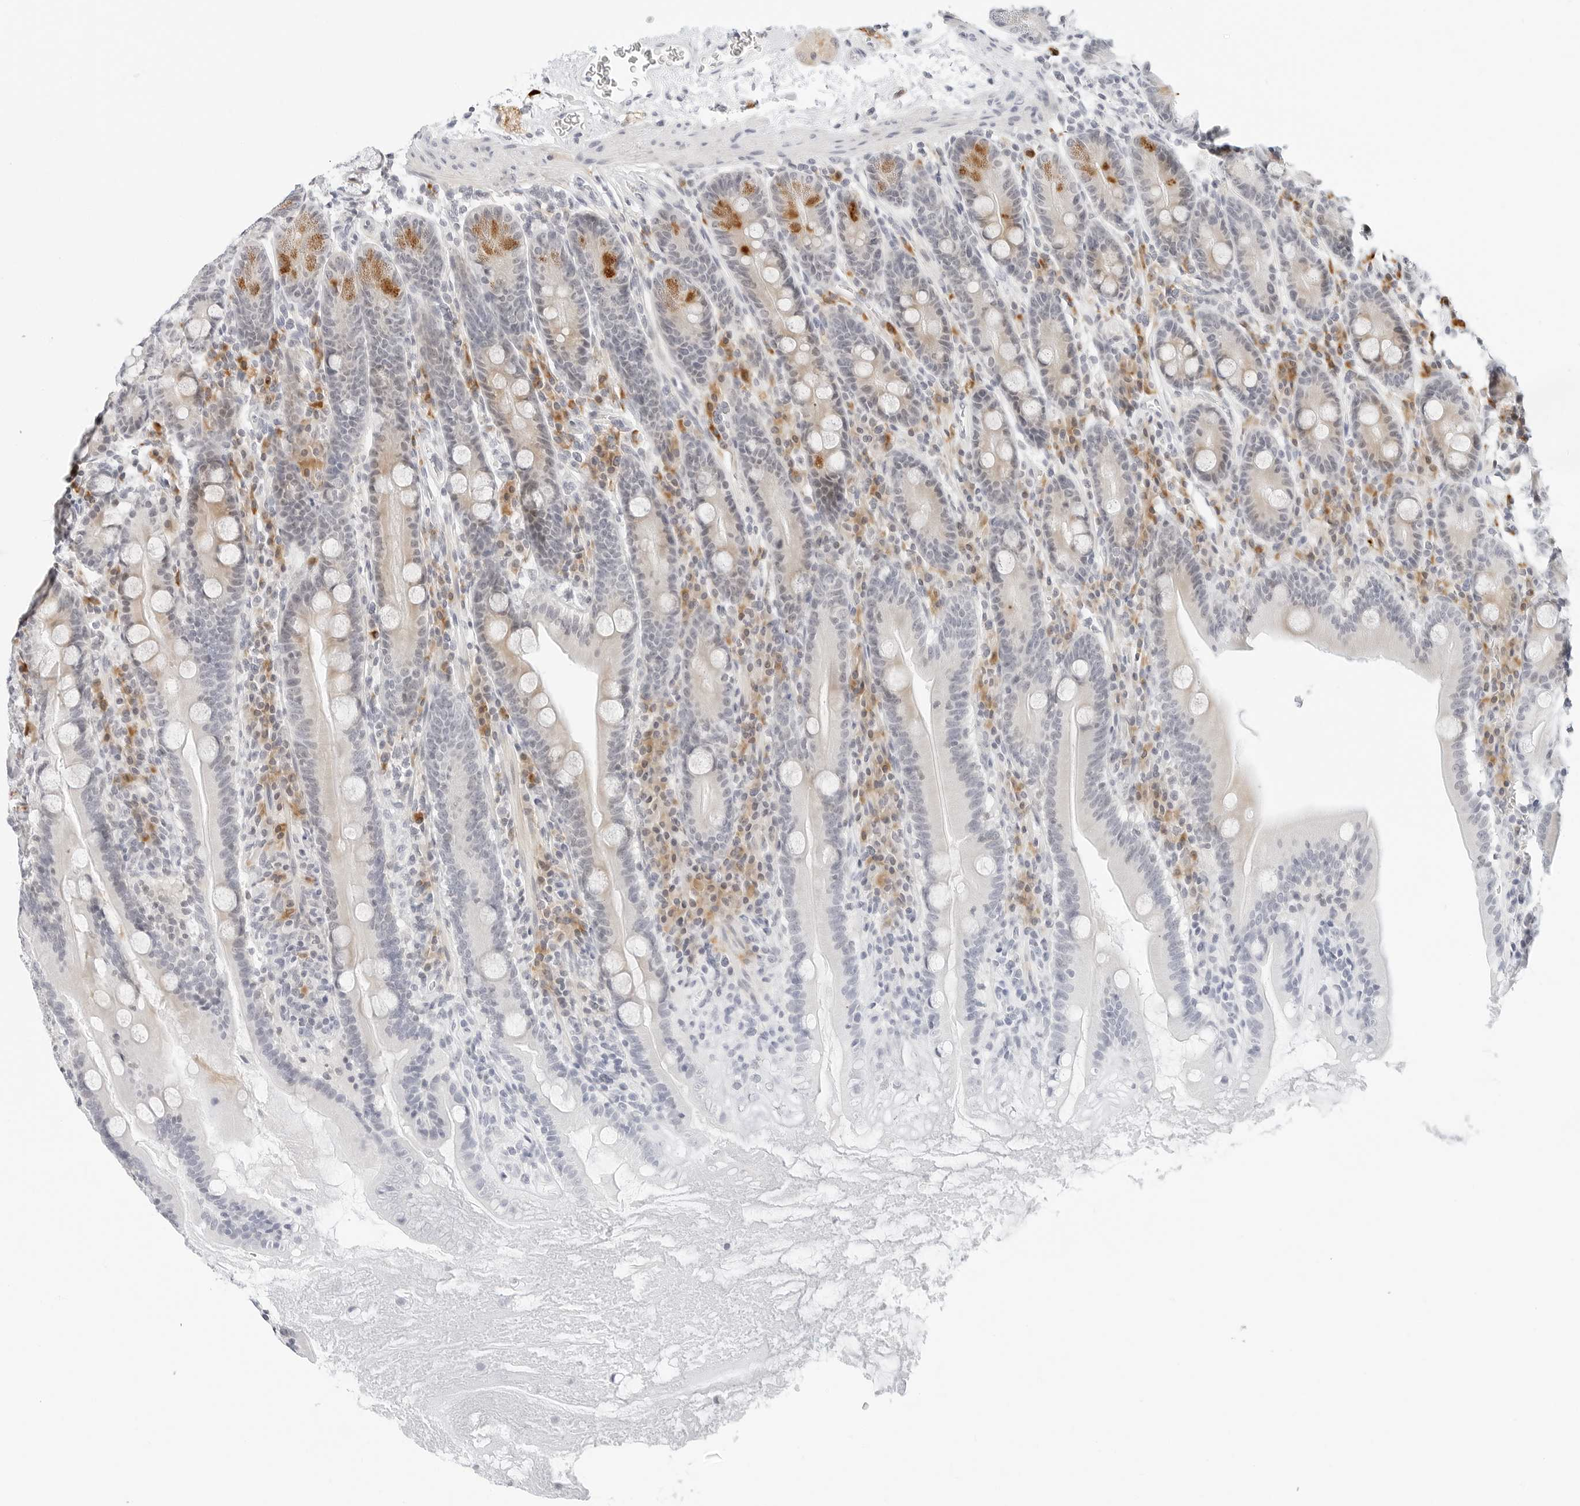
{"staining": {"intensity": "moderate", "quantity": "25%-75%", "location": "cytoplasmic/membranous"}, "tissue": "duodenum", "cell_type": "Glandular cells", "image_type": "normal", "snomed": [{"axis": "morphology", "description": "Normal tissue, NOS"}, {"axis": "topography", "description": "Duodenum"}], "caption": "Immunohistochemistry of normal human duodenum displays medium levels of moderate cytoplasmic/membranous positivity in about 25%-75% of glandular cells.", "gene": "PARP10", "patient": {"sex": "male", "age": 35}}